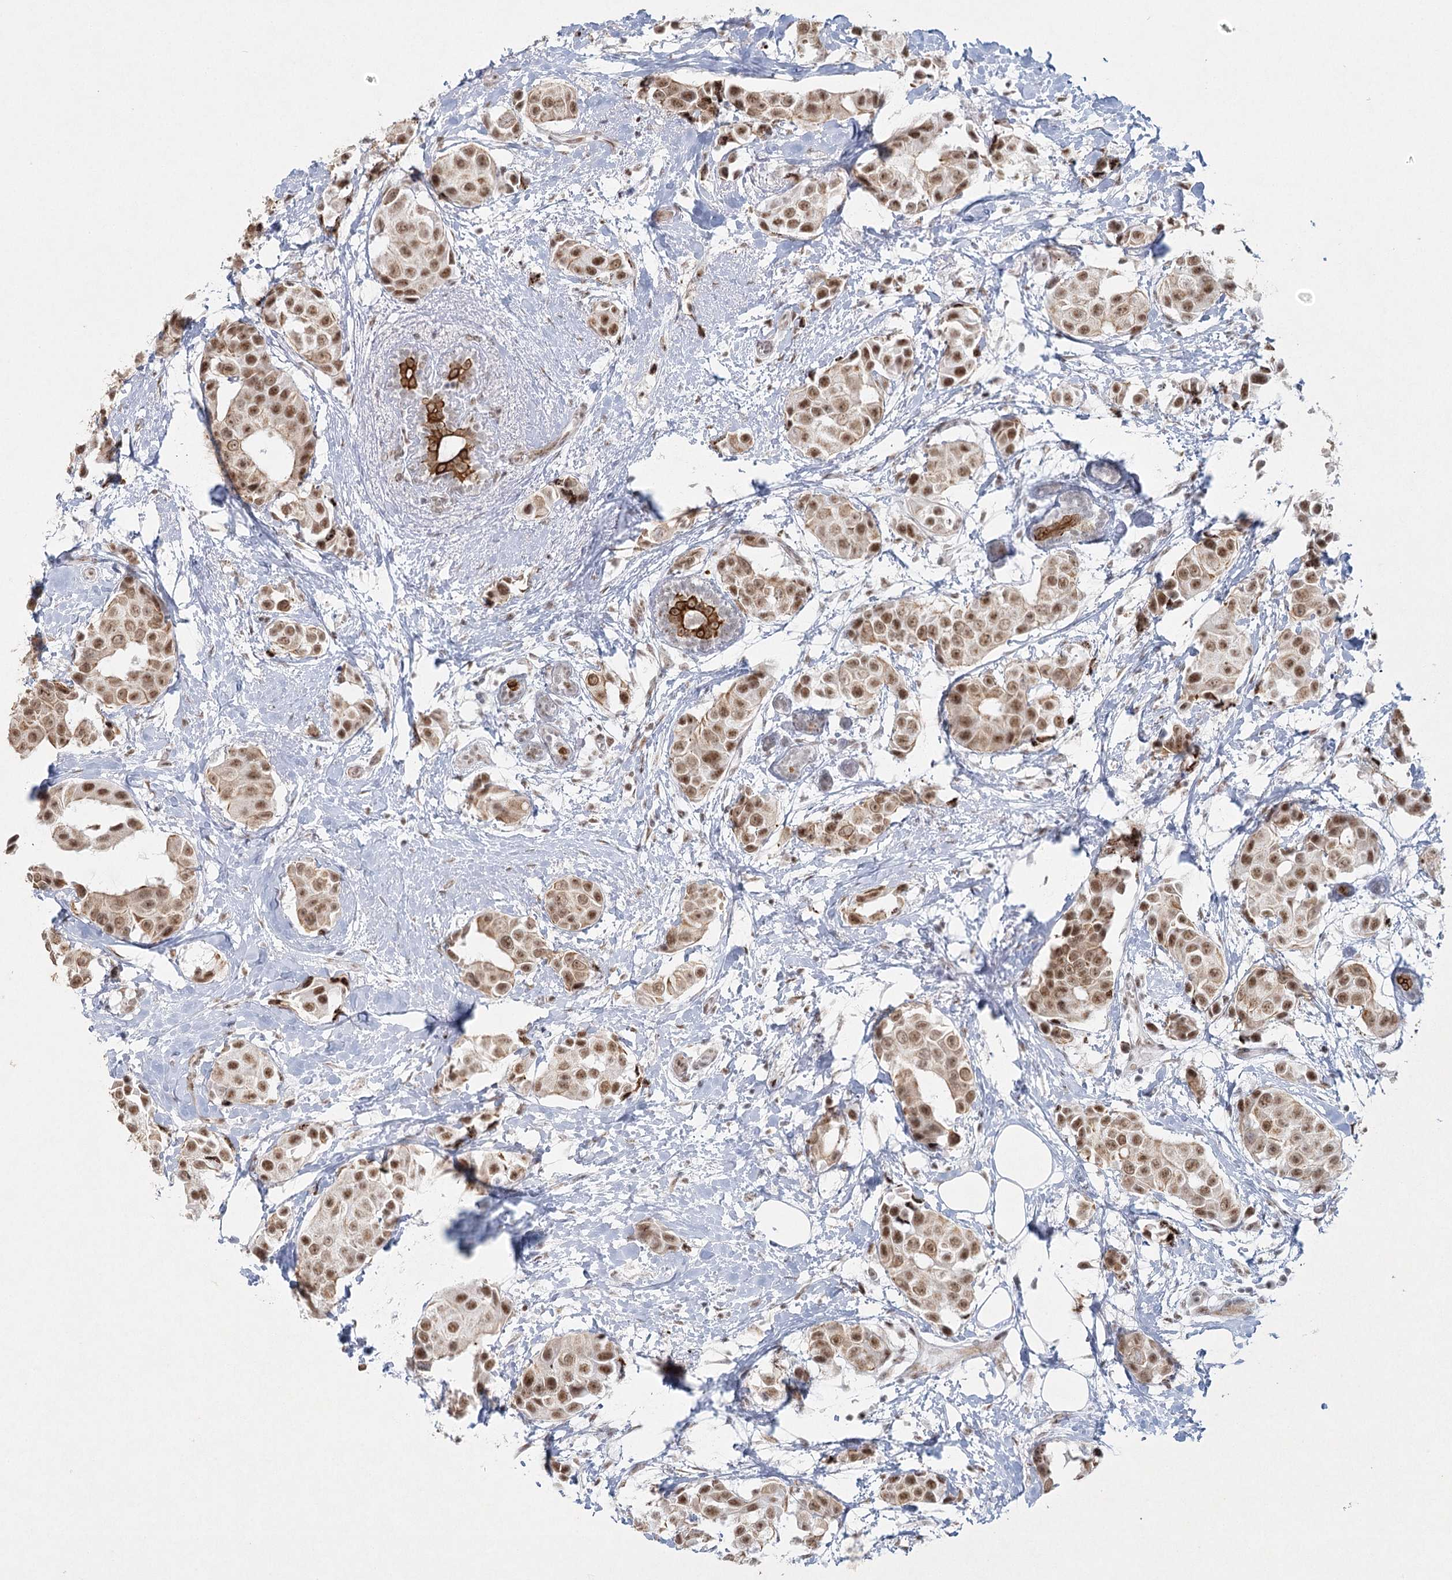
{"staining": {"intensity": "moderate", "quantity": ">75%", "location": "nuclear"}, "tissue": "breast cancer", "cell_type": "Tumor cells", "image_type": "cancer", "snomed": [{"axis": "morphology", "description": "Normal tissue, NOS"}, {"axis": "morphology", "description": "Duct carcinoma"}, {"axis": "topography", "description": "Breast"}], "caption": "Human breast invasive ductal carcinoma stained with a brown dye reveals moderate nuclear positive staining in approximately >75% of tumor cells.", "gene": "U2SURP", "patient": {"sex": "female", "age": 39}}